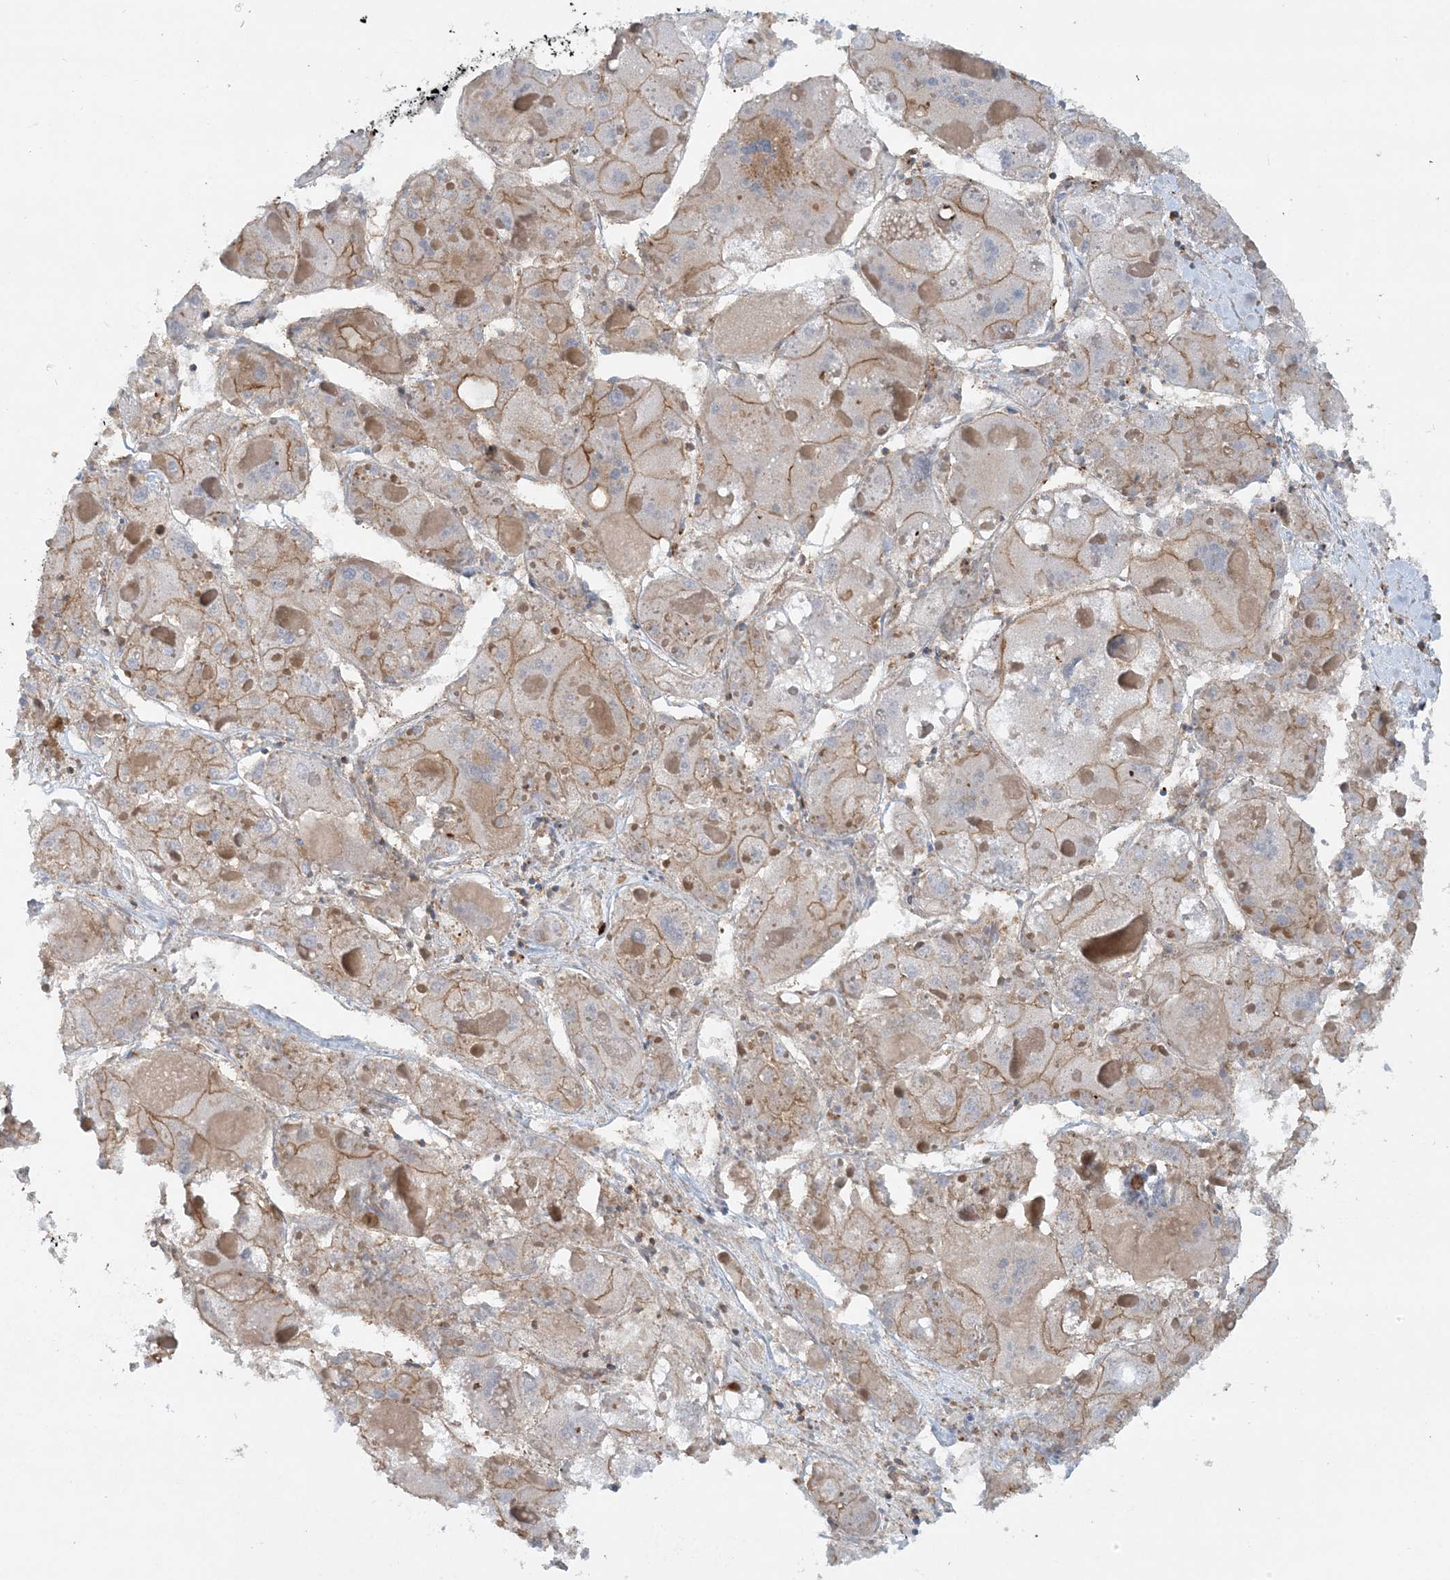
{"staining": {"intensity": "moderate", "quantity": "25%-75%", "location": "cytoplasmic/membranous"}, "tissue": "liver cancer", "cell_type": "Tumor cells", "image_type": "cancer", "snomed": [{"axis": "morphology", "description": "Carcinoma, Hepatocellular, NOS"}, {"axis": "topography", "description": "Liver"}], "caption": "Brown immunohistochemical staining in human hepatocellular carcinoma (liver) exhibits moderate cytoplasmic/membranous expression in approximately 25%-75% of tumor cells.", "gene": "STAM2", "patient": {"sex": "female", "age": 73}}